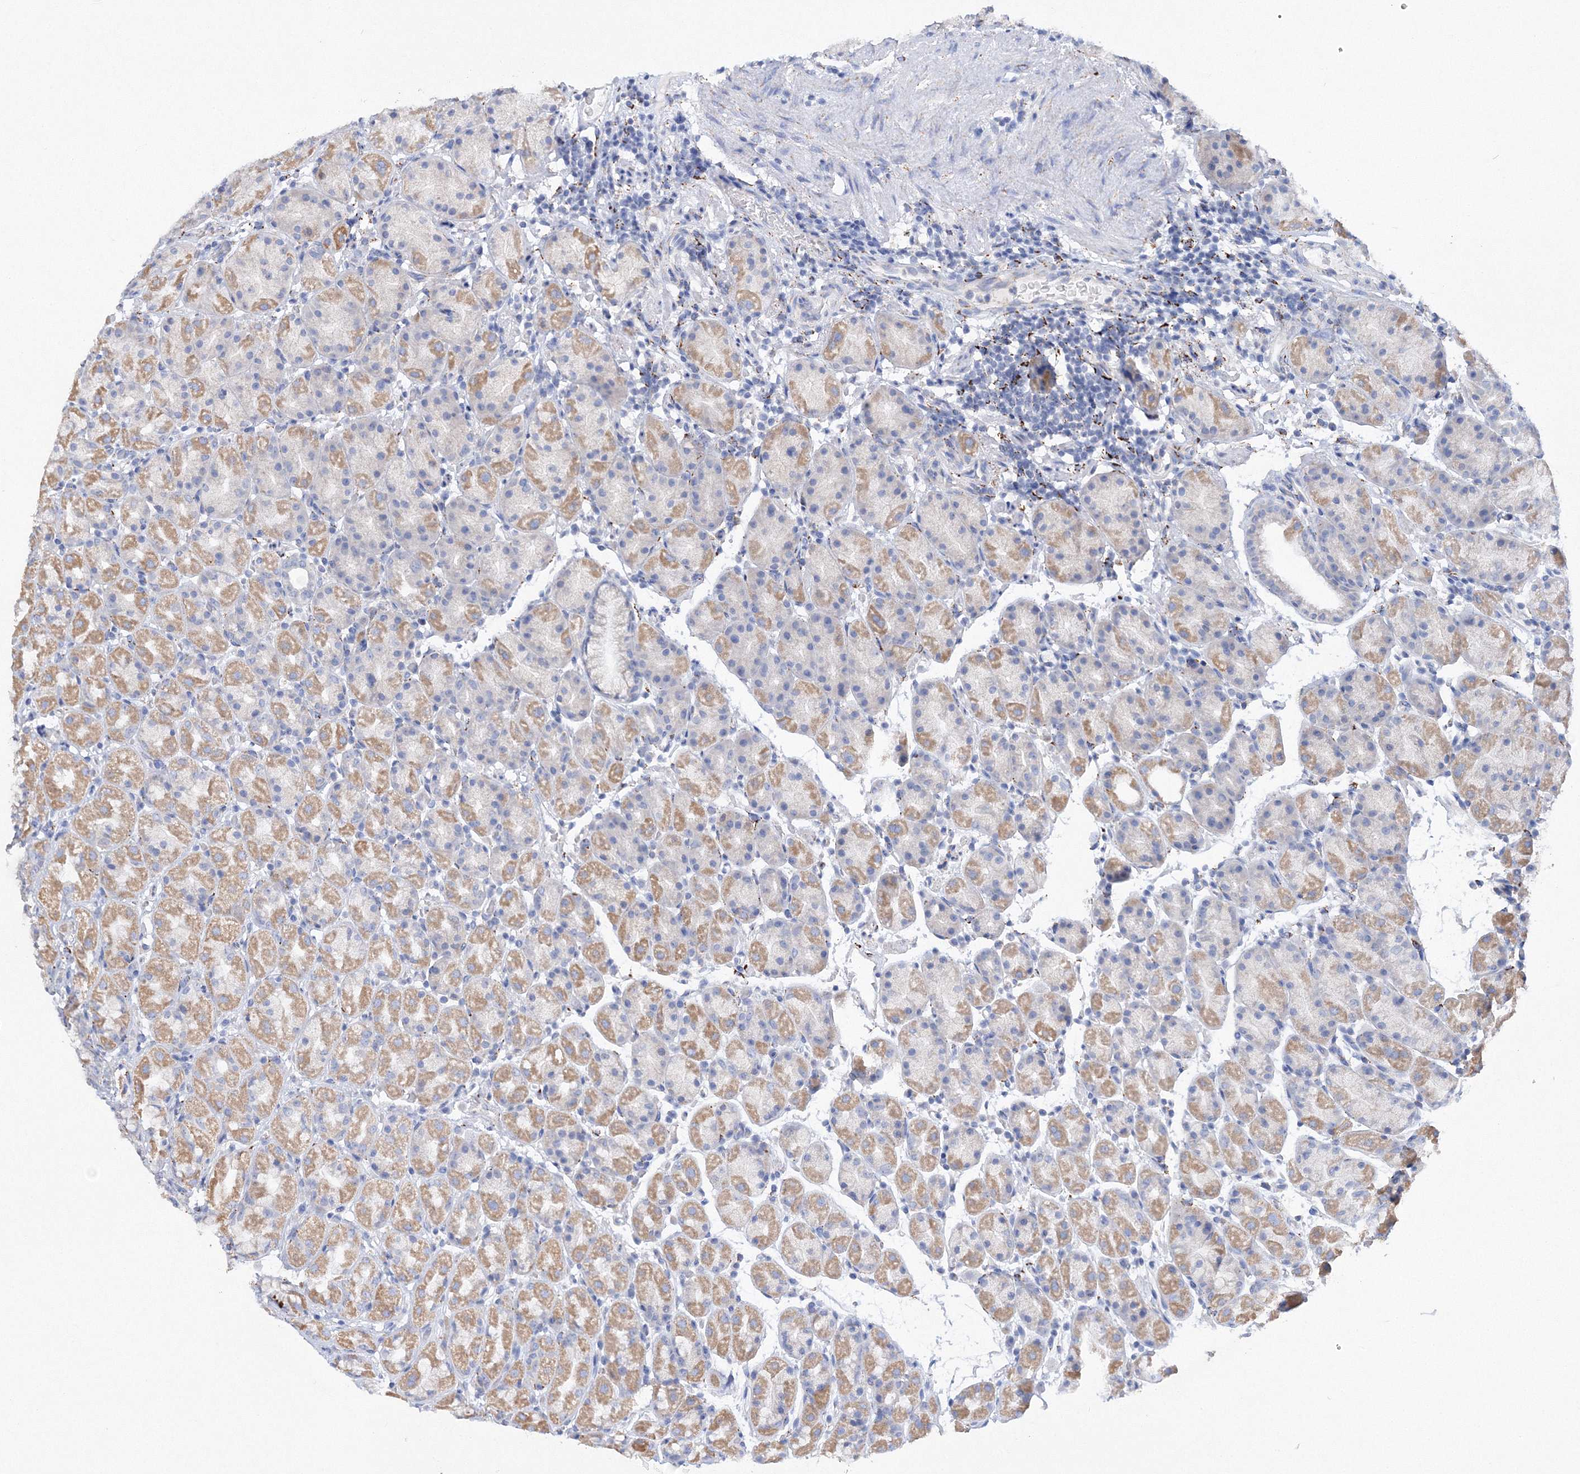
{"staining": {"intensity": "moderate", "quantity": "<25%", "location": "cytoplasmic/membranous"}, "tissue": "stomach", "cell_type": "Glandular cells", "image_type": "normal", "snomed": [{"axis": "morphology", "description": "Normal tissue, NOS"}, {"axis": "topography", "description": "Stomach, upper"}], "caption": "A low amount of moderate cytoplasmic/membranous positivity is appreciated in about <25% of glandular cells in normal stomach. The staining was performed using DAB (3,3'-diaminobenzidine), with brown indicating positive protein expression. Nuclei are stained blue with hematoxylin.", "gene": "MERTK", "patient": {"sex": "male", "age": 68}}